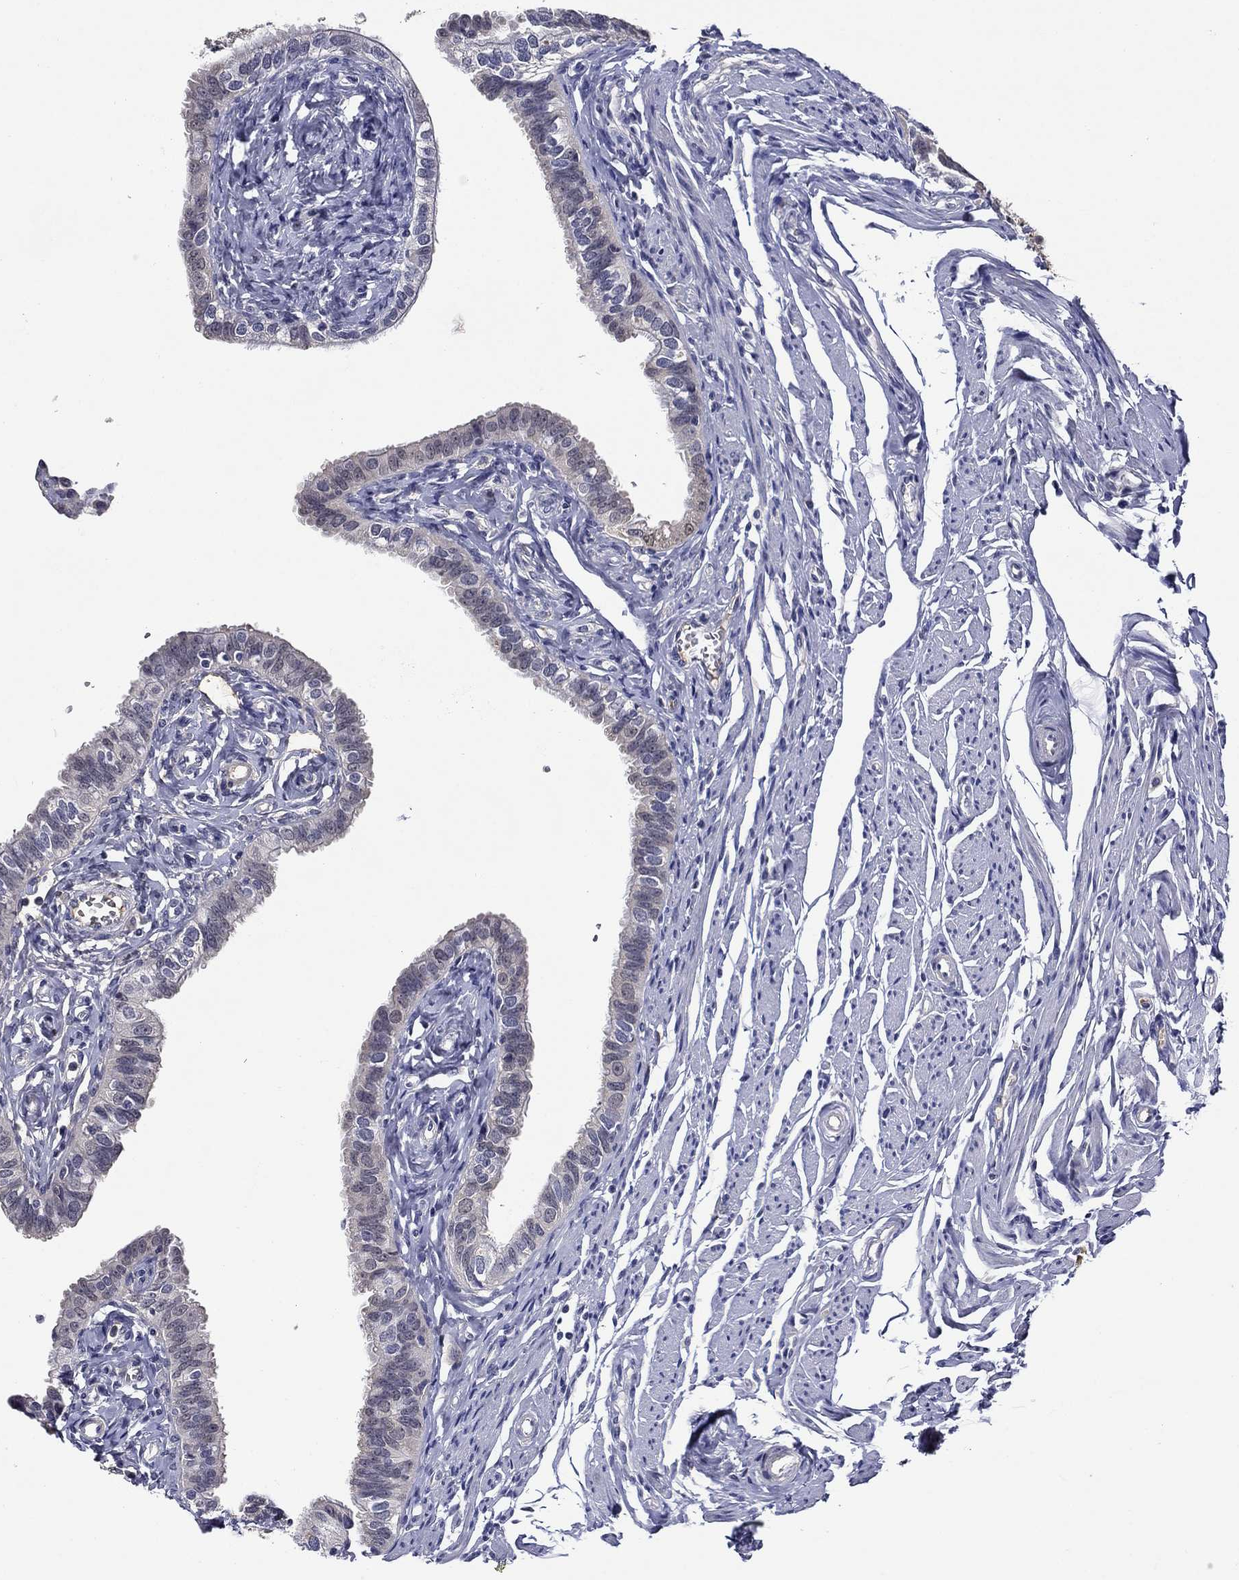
{"staining": {"intensity": "weak", "quantity": "<25%", "location": "cytoplasmic/membranous,nuclear"}, "tissue": "fallopian tube", "cell_type": "Glandular cells", "image_type": "normal", "snomed": [{"axis": "morphology", "description": "Normal tissue, NOS"}, {"axis": "topography", "description": "Fallopian tube"}], "caption": "Human fallopian tube stained for a protein using IHC exhibits no staining in glandular cells.", "gene": "DDTL", "patient": {"sex": "female", "age": 54}}